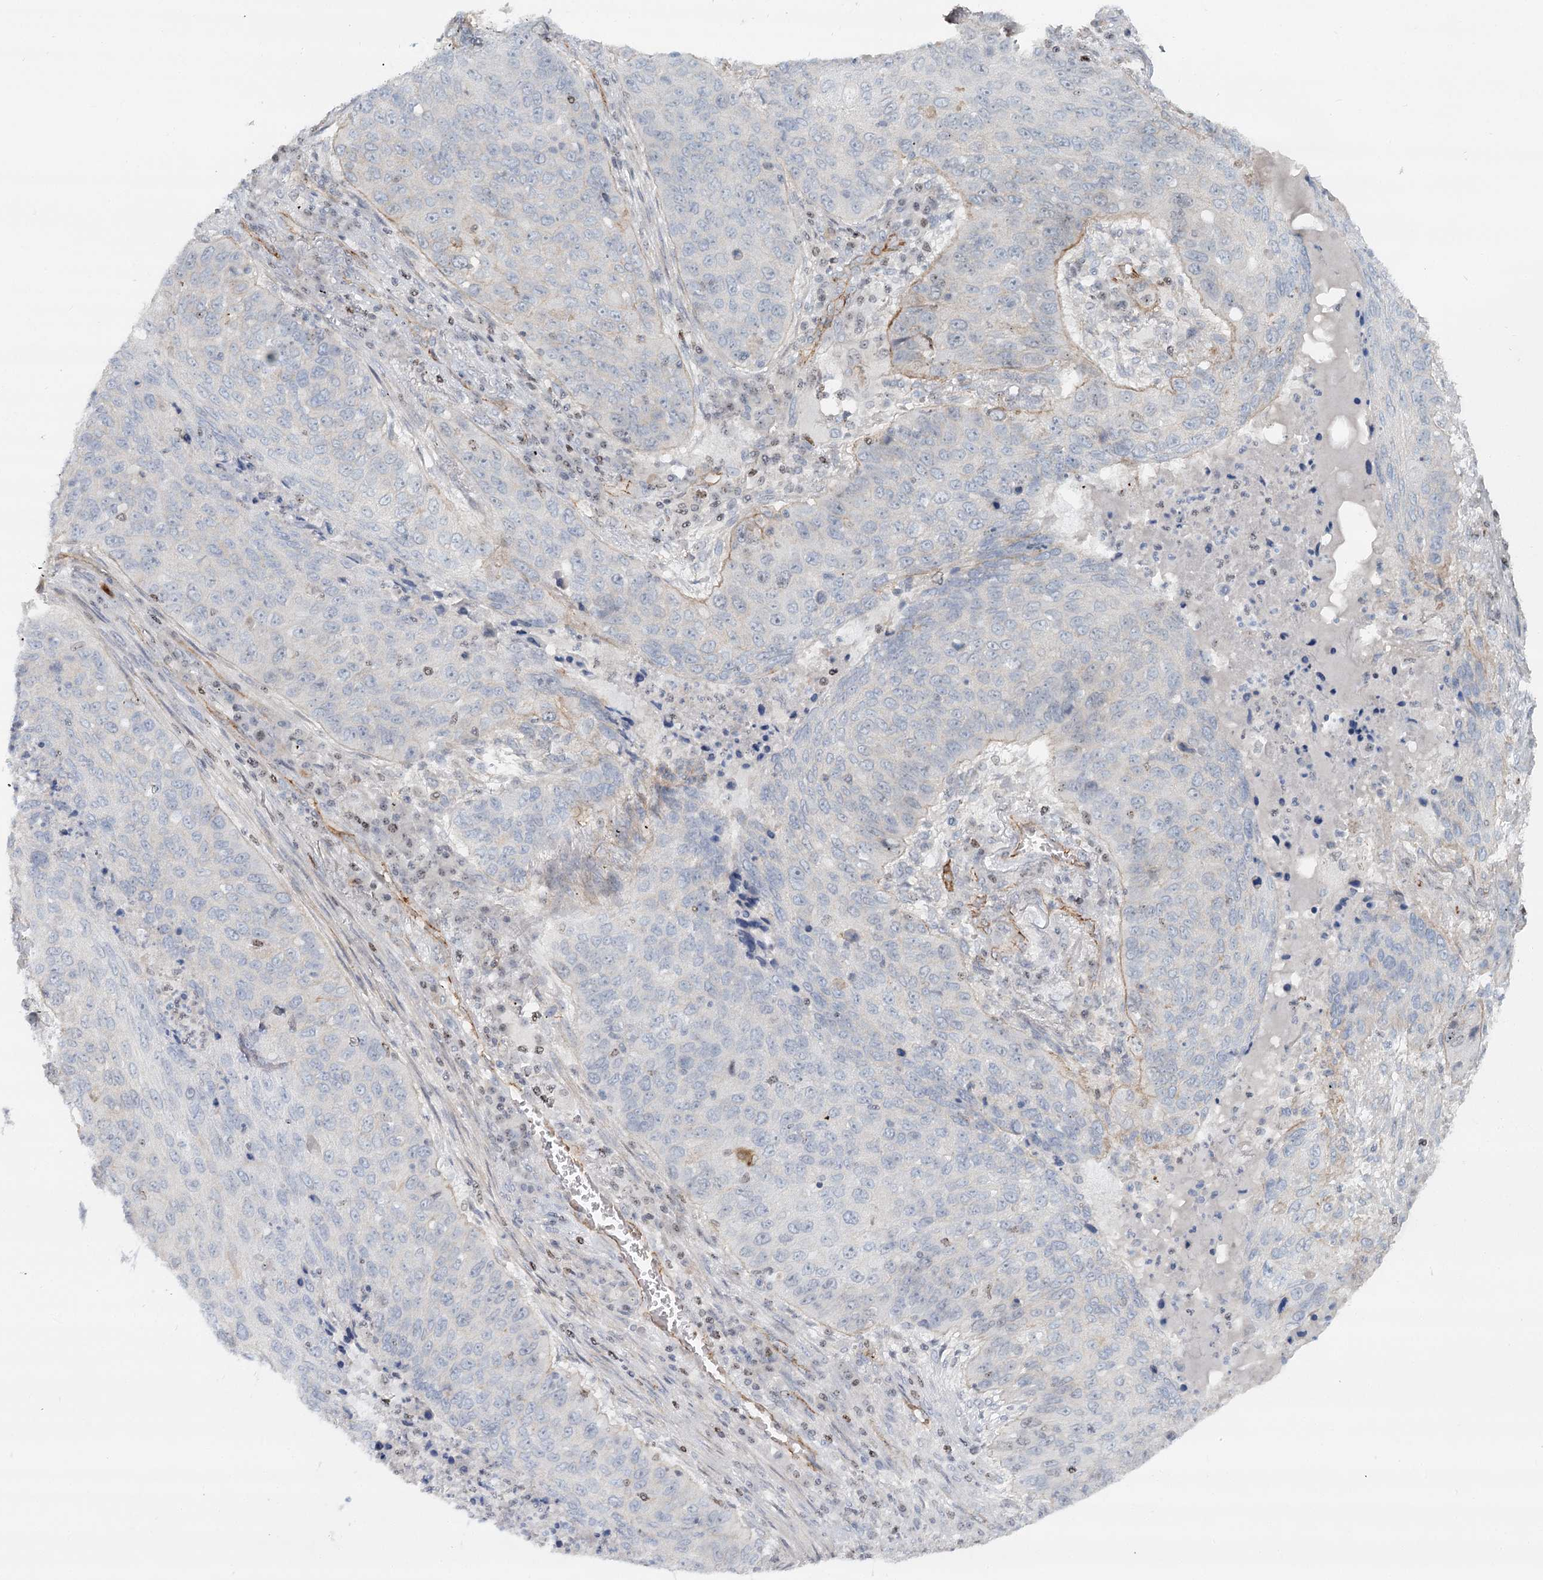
{"staining": {"intensity": "negative", "quantity": "none", "location": "none"}, "tissue": "lung cancer", "cell_type": "Tumor cells", "image_type": "cancer", "snomed": [{"axis": "morphology", "description": "Squamous cell carcinoma, NOS"}, {"axis": "topography", "description": "Lung"}], "caption": "Tumor cells are negative for brown protein staining in lung cancer (squamous cell carcinoma).", "gene": "ZFYVE28", "patient": {"sex": "female", "age": 63}}